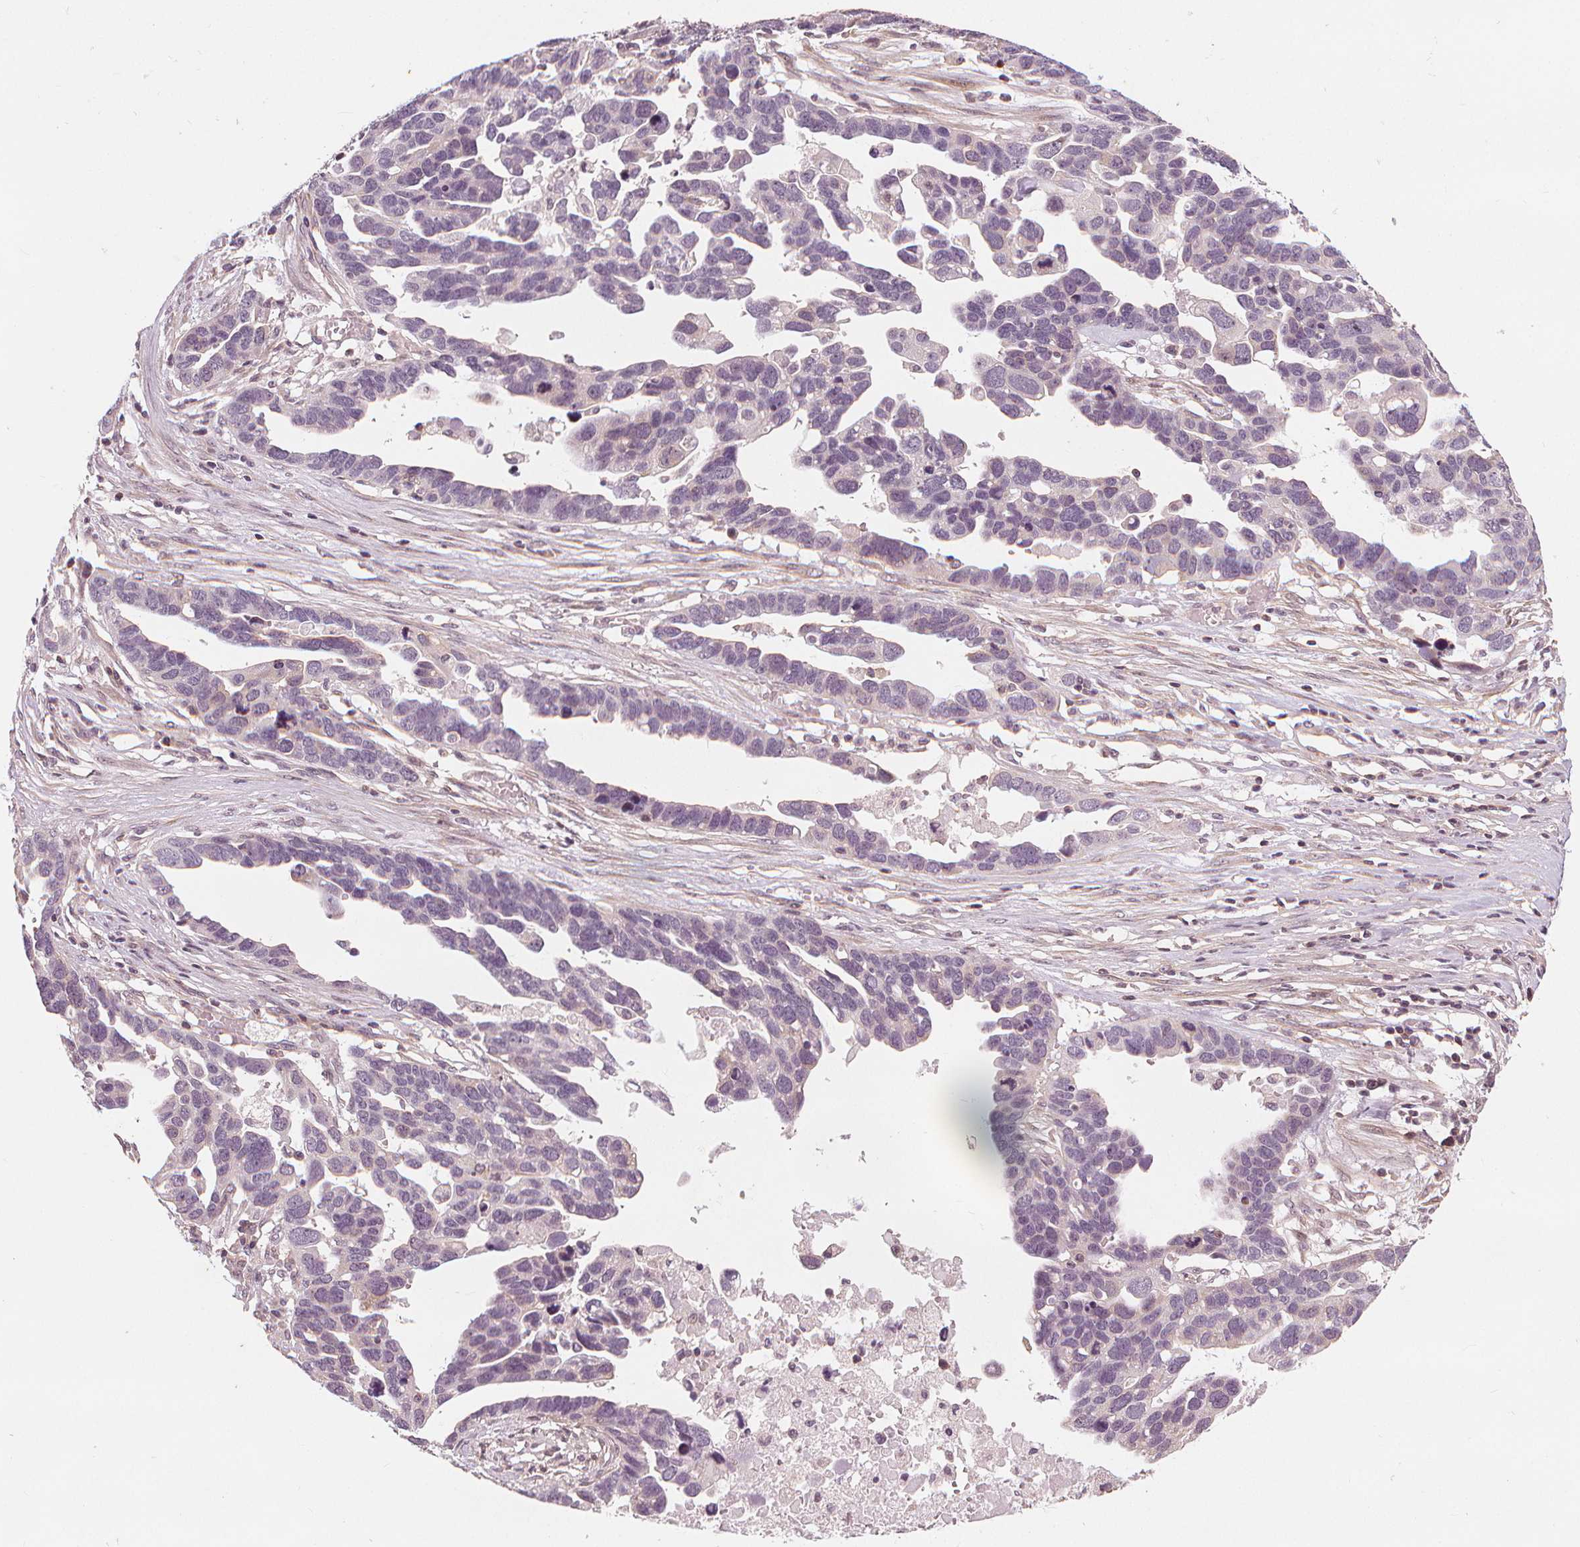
{"staining": {"intensity": "negative", "quantity": "none", "location": "none"}, "tissue": "ovarian cancer", "cell_type": "Tumor cells", "image_type": "cancer", "snomed": [{"axis": "morphology", "description": "Cystadenocarcinoma, serous, NOS"}, {"axis": "topography", "description": "Ovary"}], "caption": "This is a micrograph of IHC staining of ovarian cancer (serous cystadenocarcinoma), which shows no positivity in tumor cells.", "gene": "SLC34A1", "patient": {"sex": "female", "age": 54}}